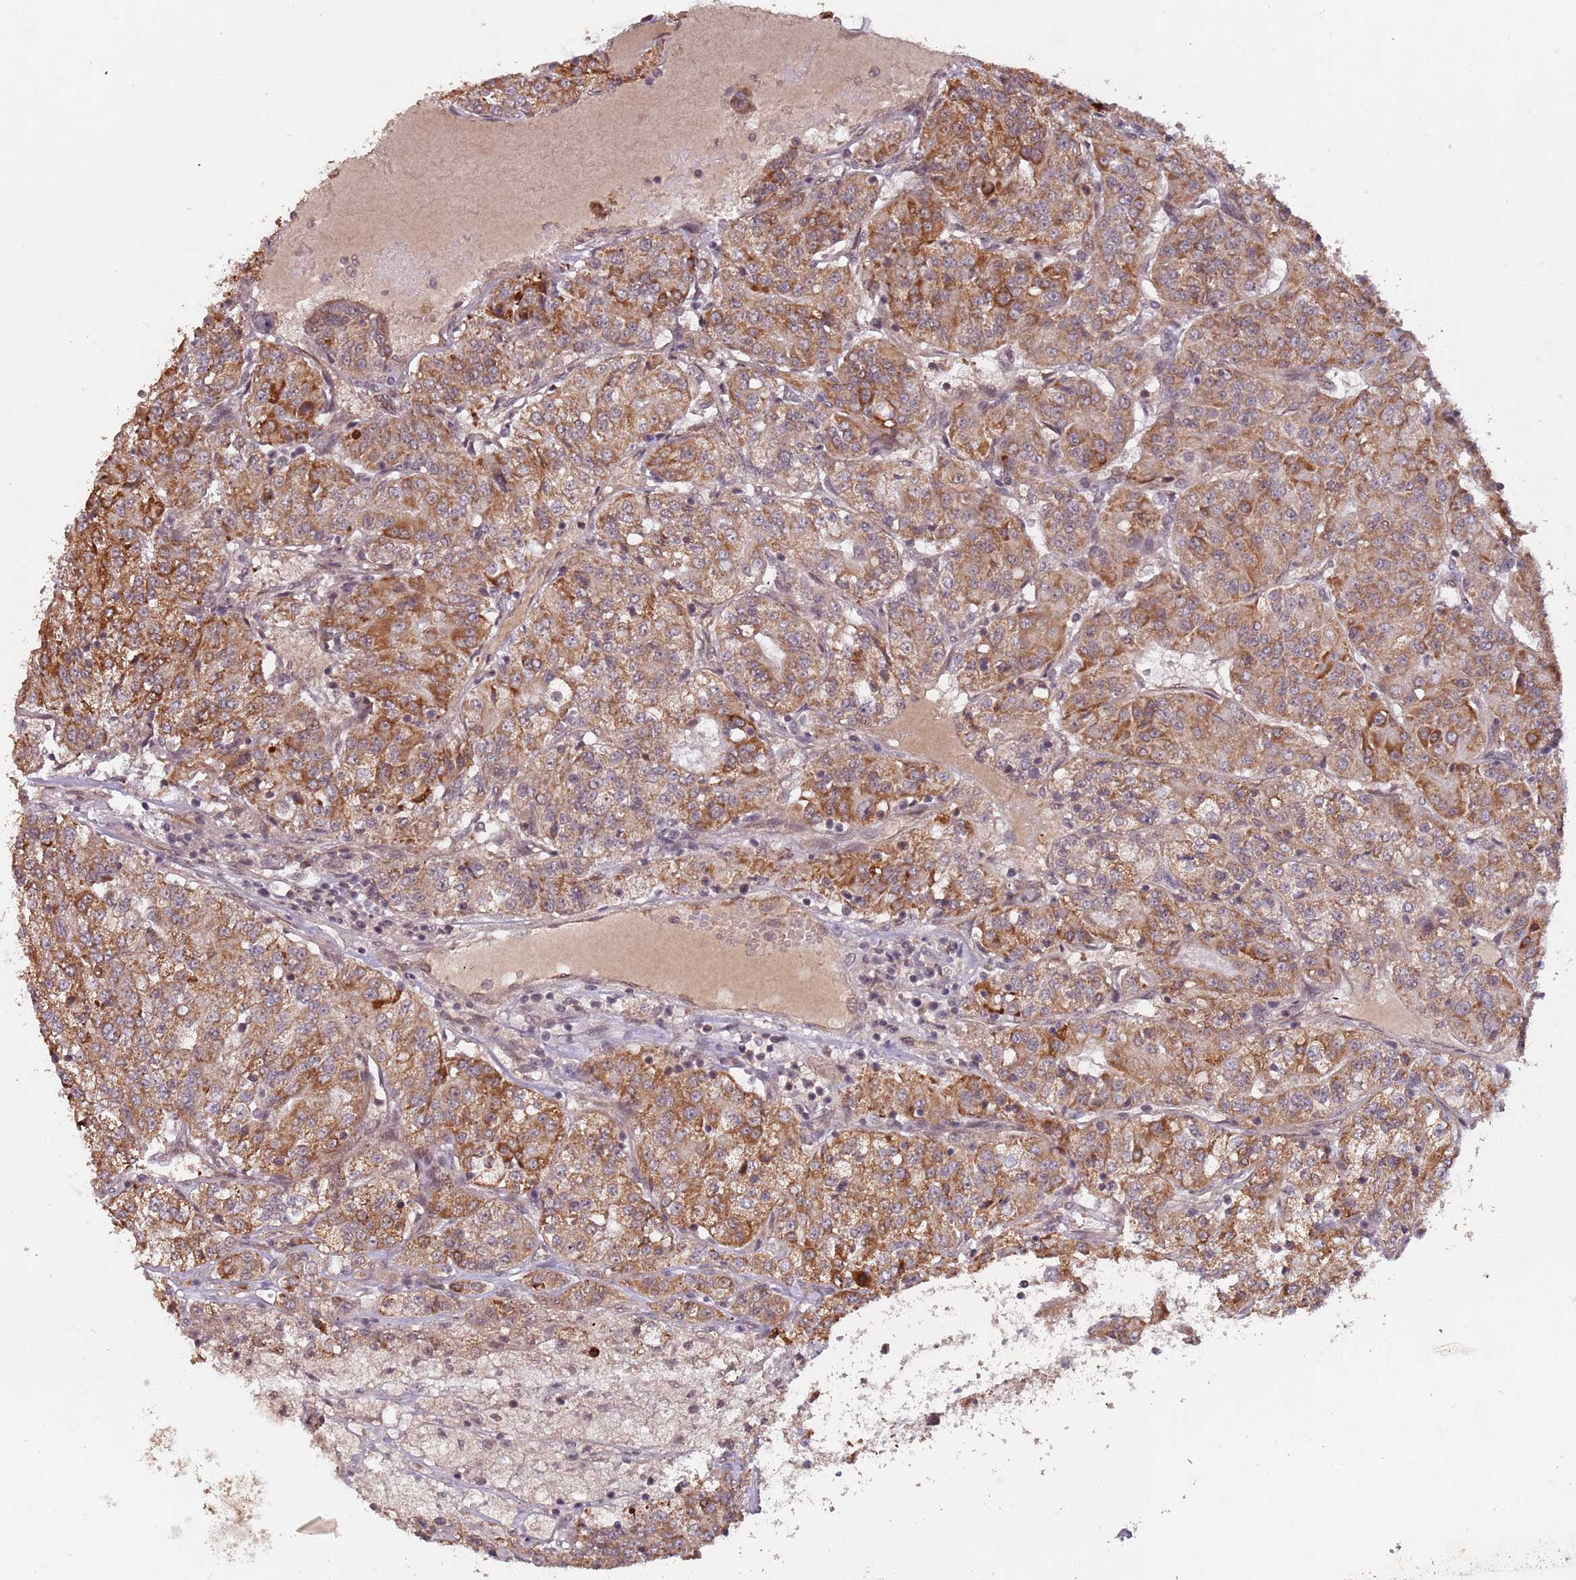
{"staining": {"intensity": "moderate", "quantity": "25%-75%", "location": "cytoplasmic/membranous,nuclear"}, "tissue": "renal cancer", "cell_type": "Tumor cells", "image_type": "cancer", "snomed": [{"axis": "morphology", "description": "Adenocarcinoma, NOS"}, {"axis": "topography", "description": "Kidney"}], "caption": "A medium amount of moderate cytoplasmic/membranous and nuclear staining is identified in approximately 25%-75% of tumor cells in adenocarcinoma (renal) tissue.", "gene": "SUDS3", "patient": {"sex": "female", "age": 63}}